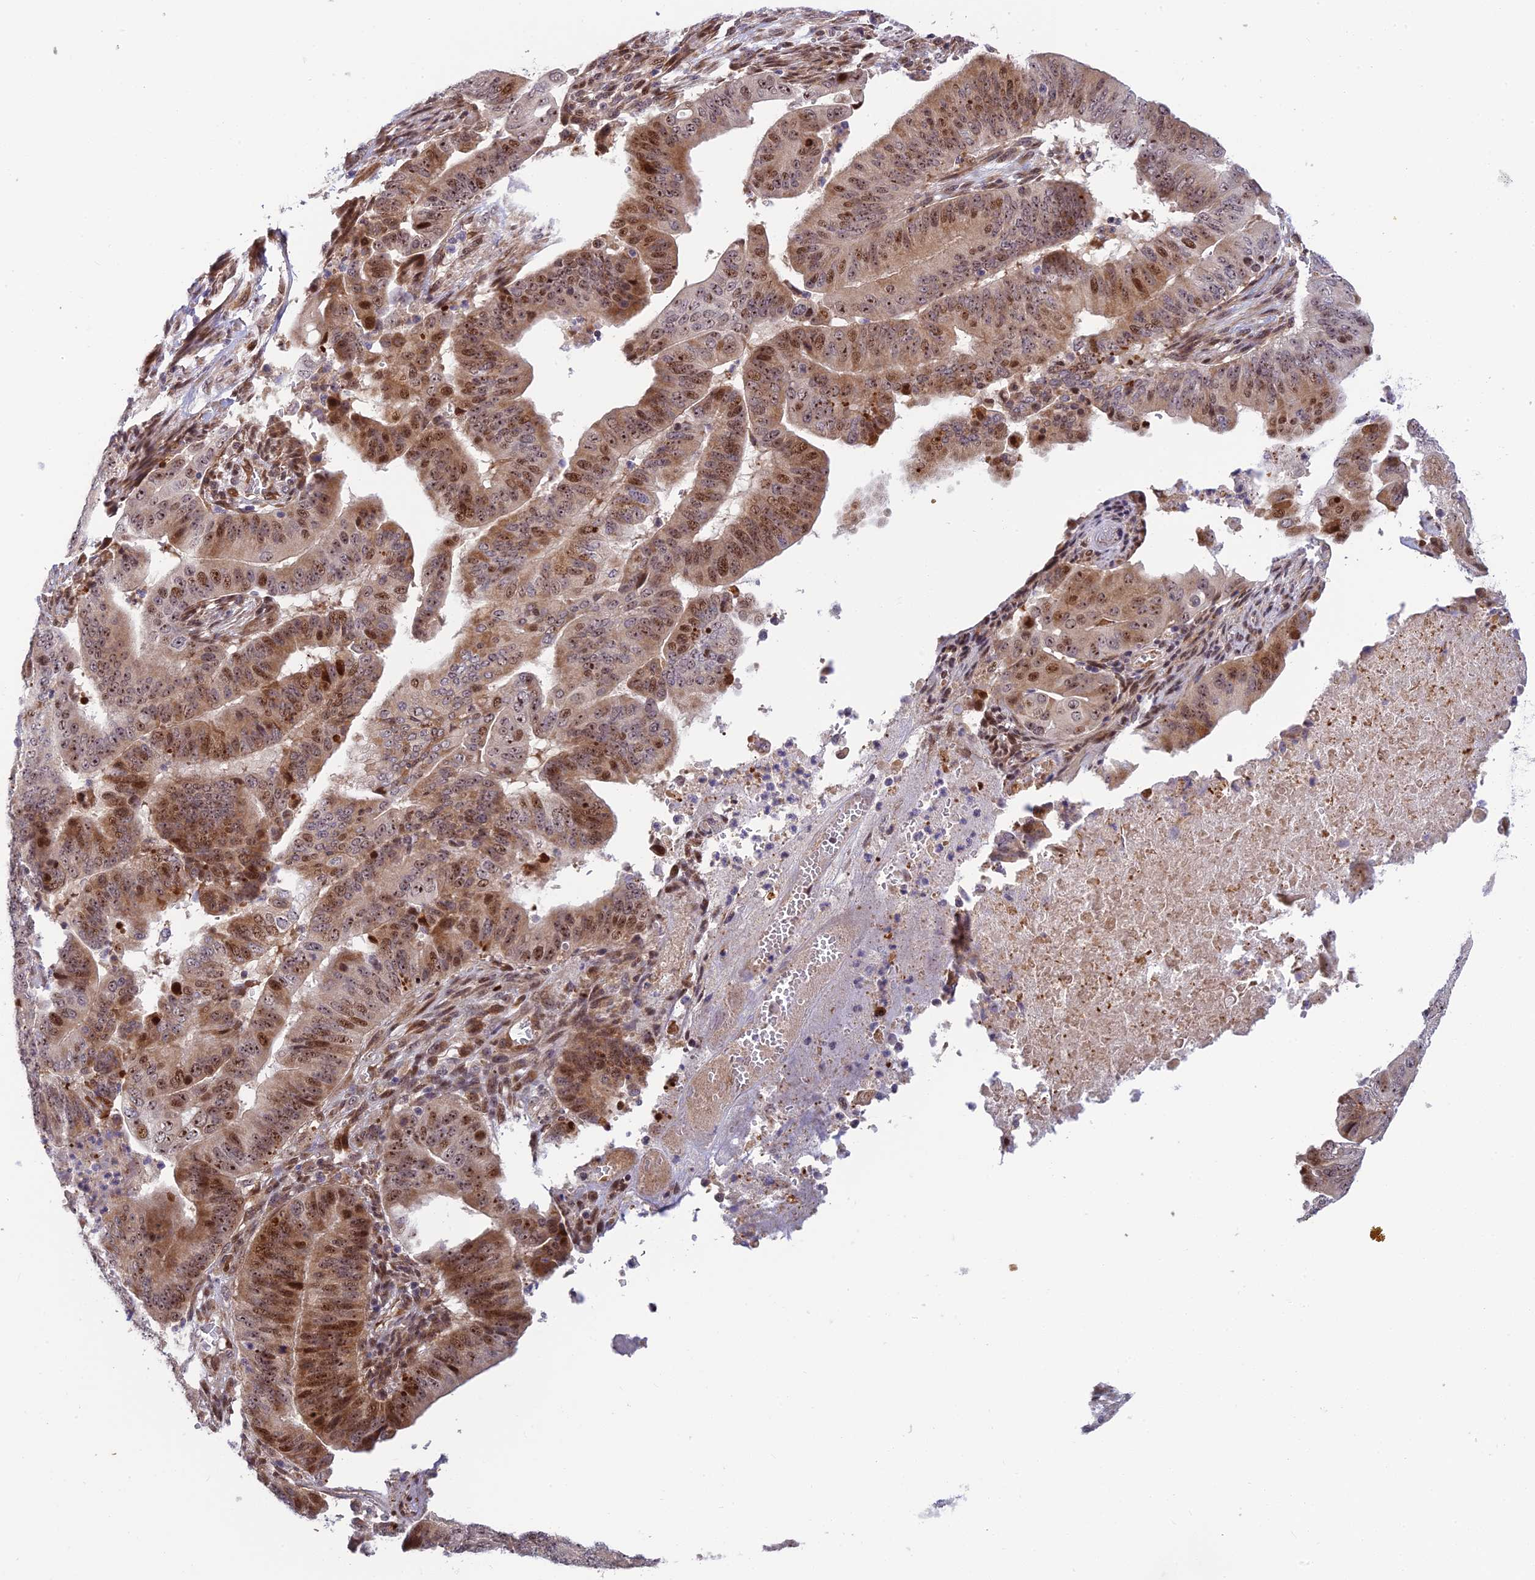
{"staining": {"intensity": "moderate", "quantity": ">75%", "location": "cytoplasmic/membranous,nuclear"}, "tissue": "pancreatic cancer", "cell_type": "Tumor cells", "image_type": "cancer", "snomed": [{"axis": "morphology", "description": "Adenocarcinoma, NOS"}, {"axis": "topography", "description": "Pancreas"}], "caption": "Immunohistochemical staining of human pancreatic cancer shows medium levels of moderate cytoplasmic/membranous and nuclear expression in approximately >75% of tumor cells.", "gene": "UFSP2", "patient": {"sex": "female", "age": 77}}